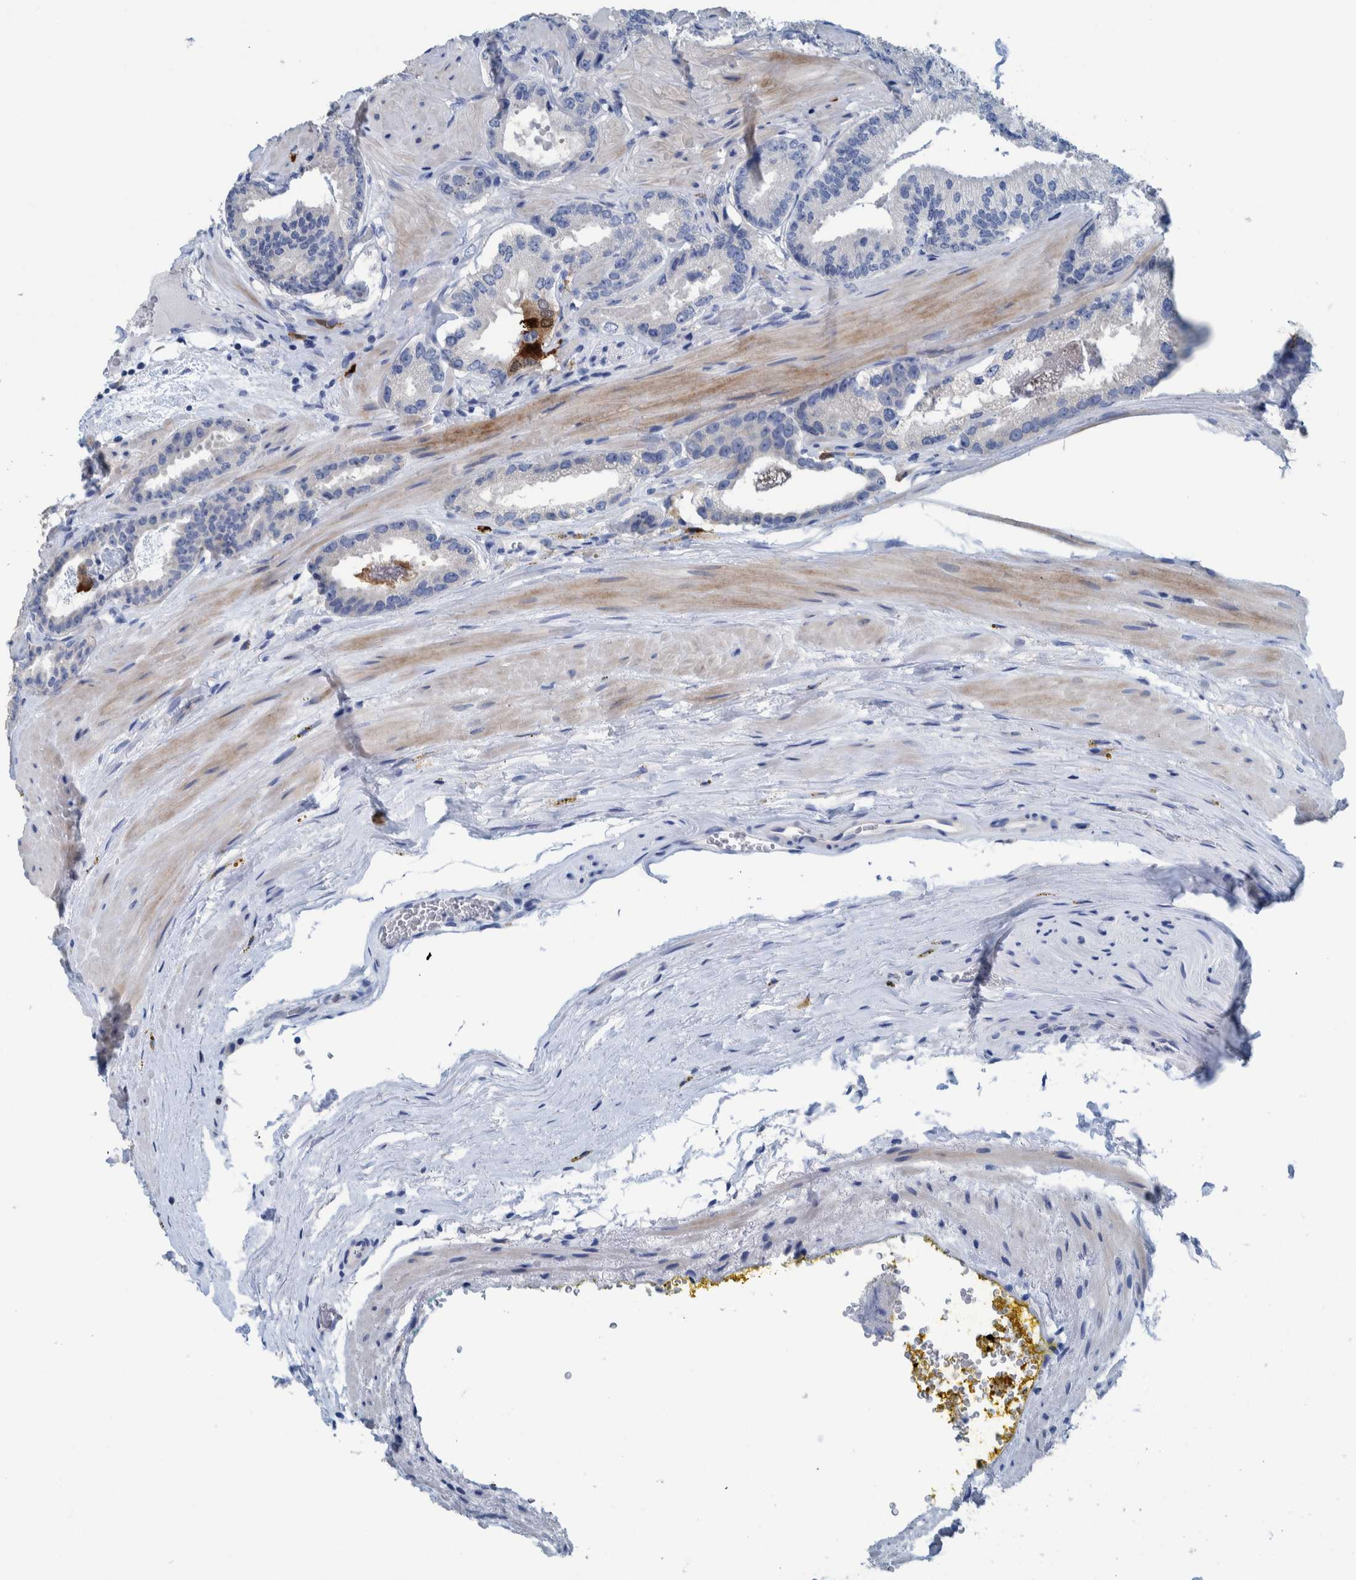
{"staining": {"intensity": "negative", "quantity": "none", "location": "none"}, "tissue": "prostate cancer", "cell_type": "Tumor cells", "image_type": "cancer", "snomed": [{"axis": "morphology", "description": "Adenocarcinoma, Low grade"}, {"axis": "topography", "description": "Prostate"}], "caption": "The histopathology image displays no staining of tumor cells in prostate cancer (low-grade adenocarcinoma).", "gene": "IDO1", "patient": {"sex": "male", "age": 51}}